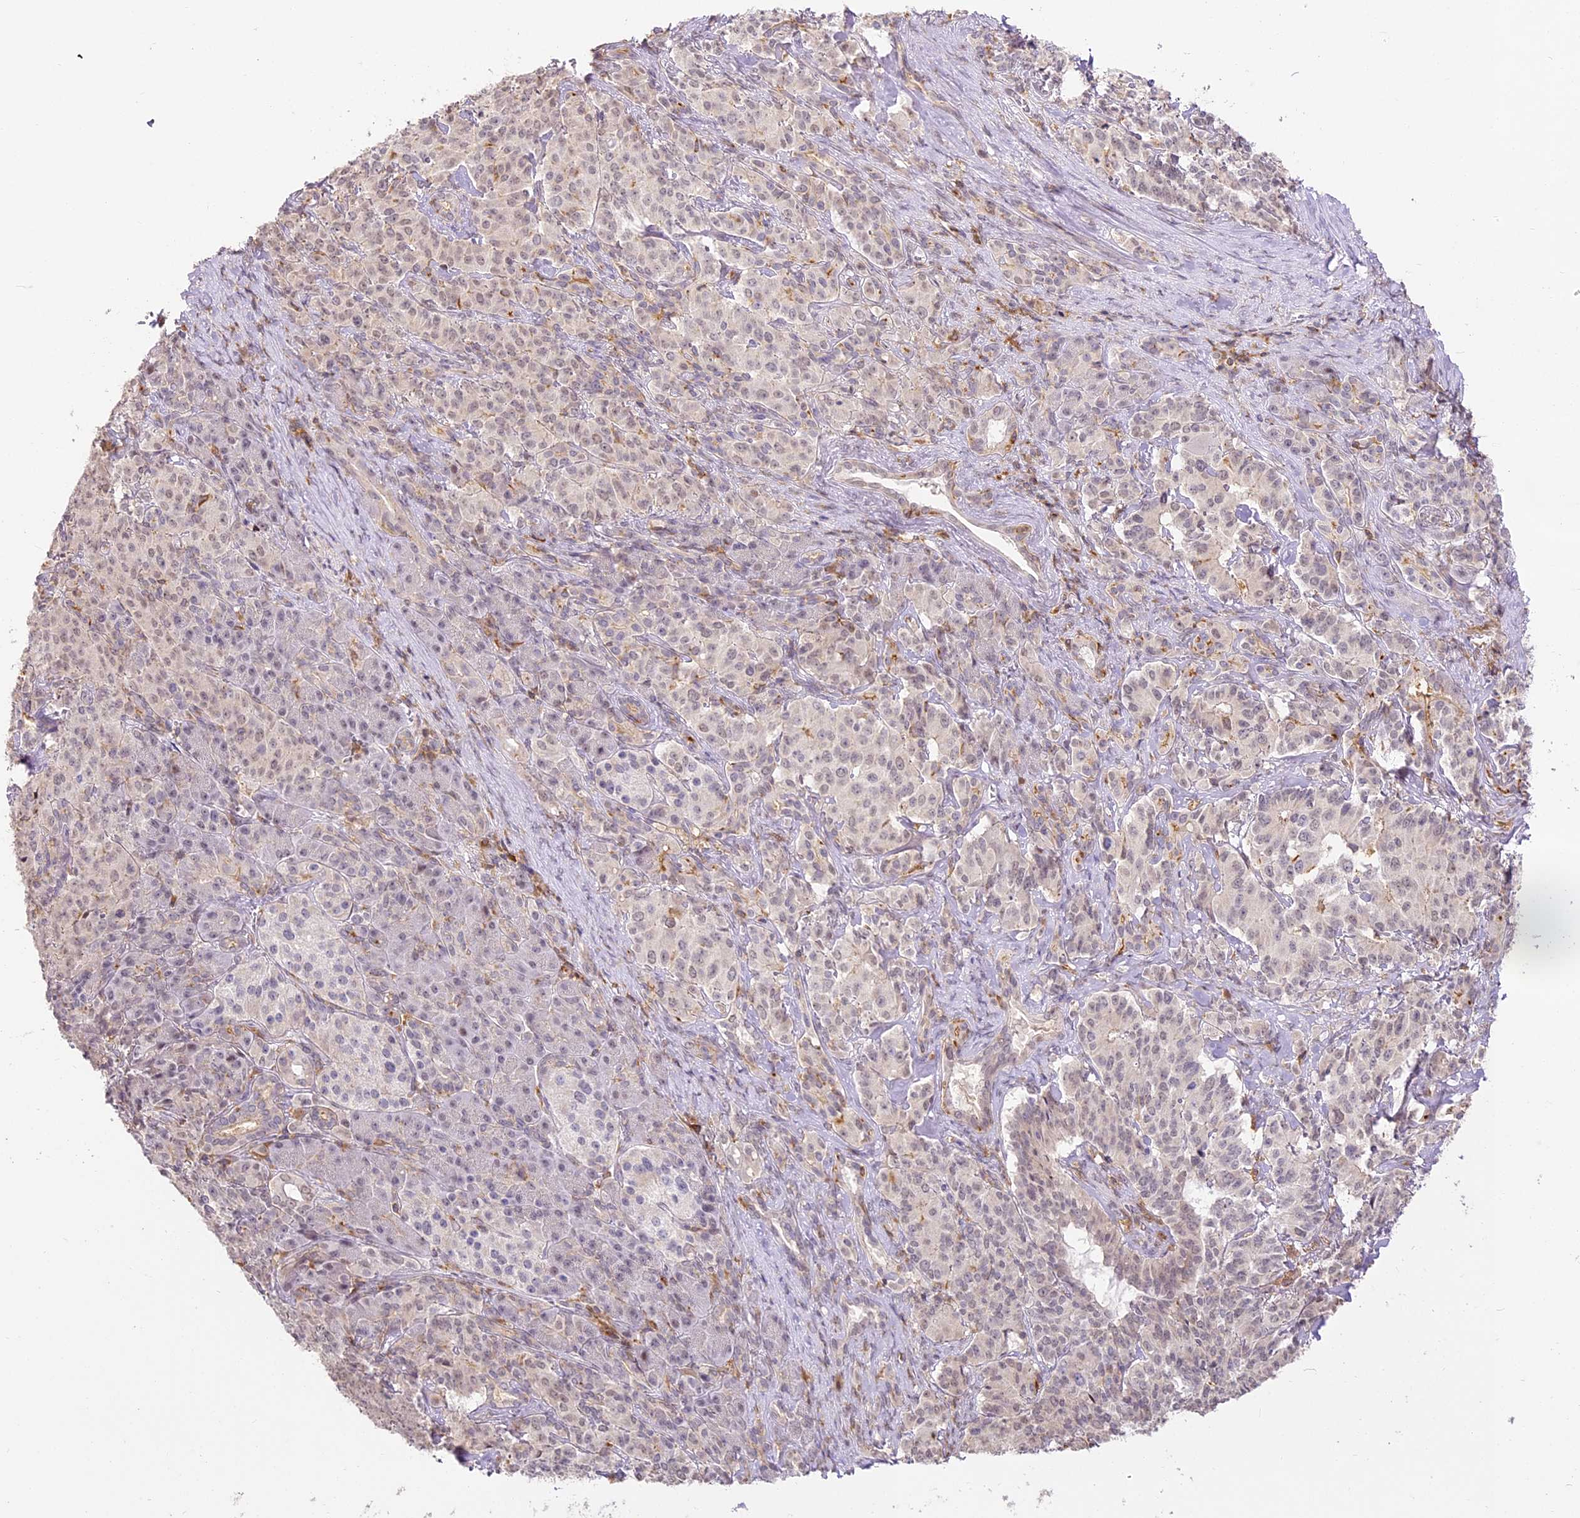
{"staining": {"intensity": "negative", "quantity": "none", "location": "none"}, "tissue": "pancreatic cancer", "cell_type": "Tumor cells", "image_type": "cancer", "snomed": [{"axis": "morphology", "description": "Adenocarcinoma, NOS"}, {"axis": "topography", "description": "Pancreas"}], "caption": "Immunohistochemistry image of pancreatic cancer stained for a protein (brown), which shows no expression in tumor cells.", "gene": "DOCK2", "patient": {"sex": "female", "age": 74}}